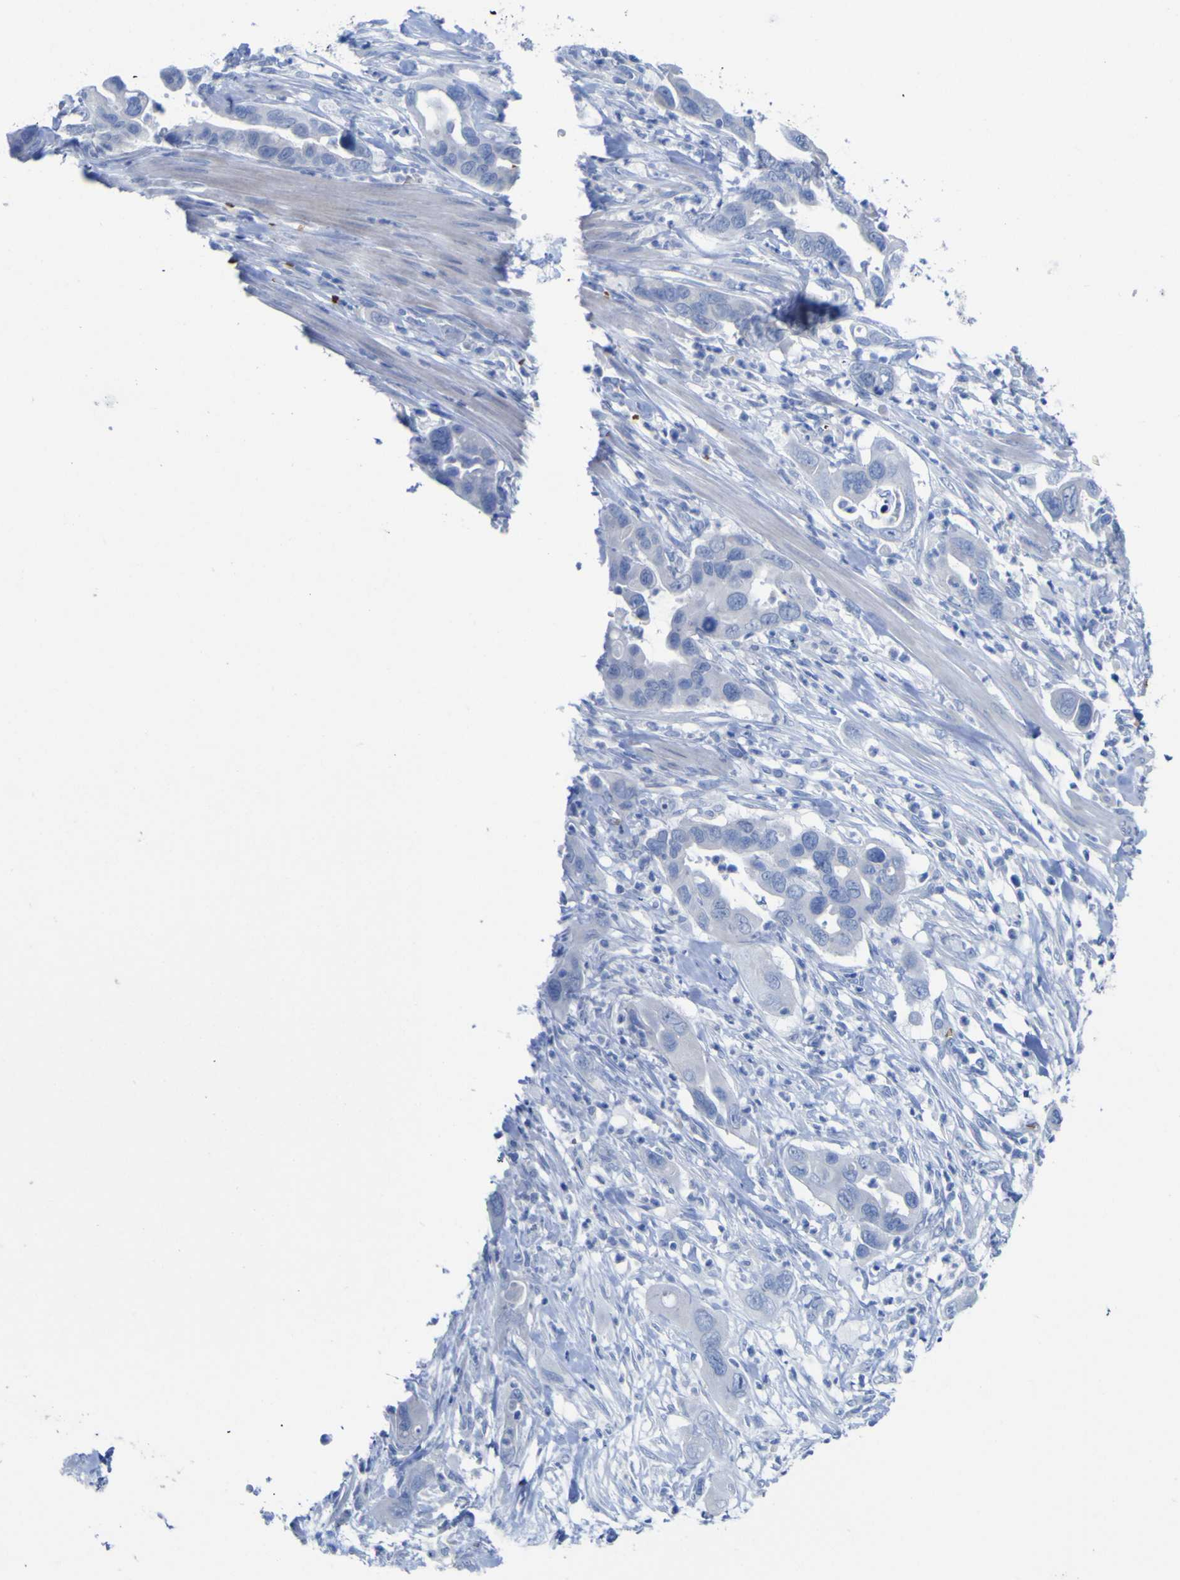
{"staining": {"intensity": "negative", "quantity": "none", "location": "none"}, "tissue": "pancreatic cancer", "cell_type": "Tumor cells", "image_type": "cancer", "snomed": [{"axis": "morphology", "description": "Adenocarcinoma, NOS"}, {"axis": "topography", "description": "Pancreas"}], "caption": "A histopathology image of pancreatic cancer stained for a protein demonstrates no brown staining in tumor cells.", "gene": "GCM1", "patient": {"sex": "female", "age": 71}}